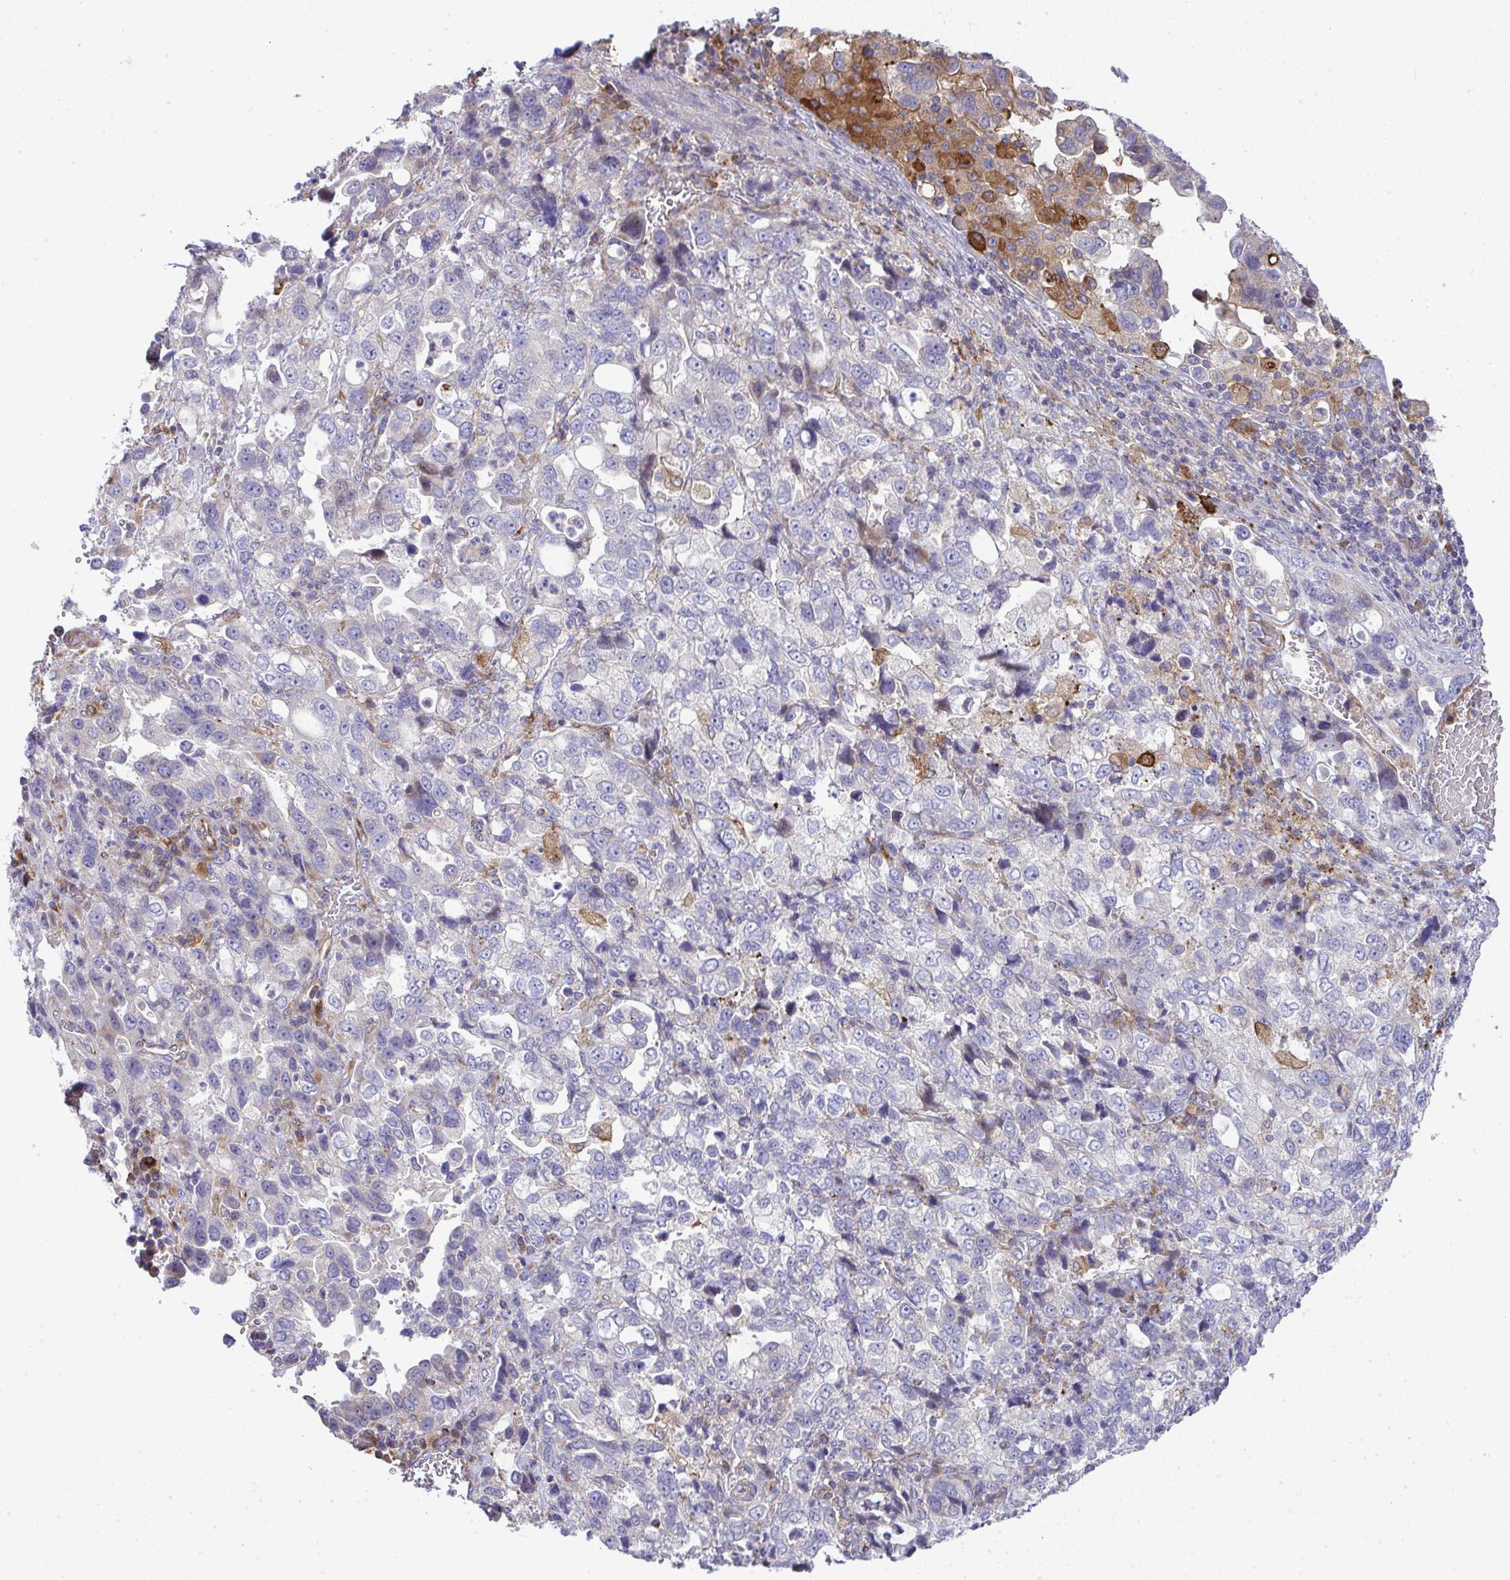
{"staining": {"intensity": "negative", "quantity": "none", "location": "none"}, "tissue": "stomach cancer", "cell_type": "Tumor cells", "image_type": "cancer", "snomed": [{"axis": "morphology", "description": "Adenocarcinoma, NOS"}, {"axis": "topography", "description": "Stomach, upper"}], "caption": "The histopathology image exhibits no staining of tumor cells in stomach cancer.", "gene": "GRID2", "patient": {"sex": "female", "age": 81}}